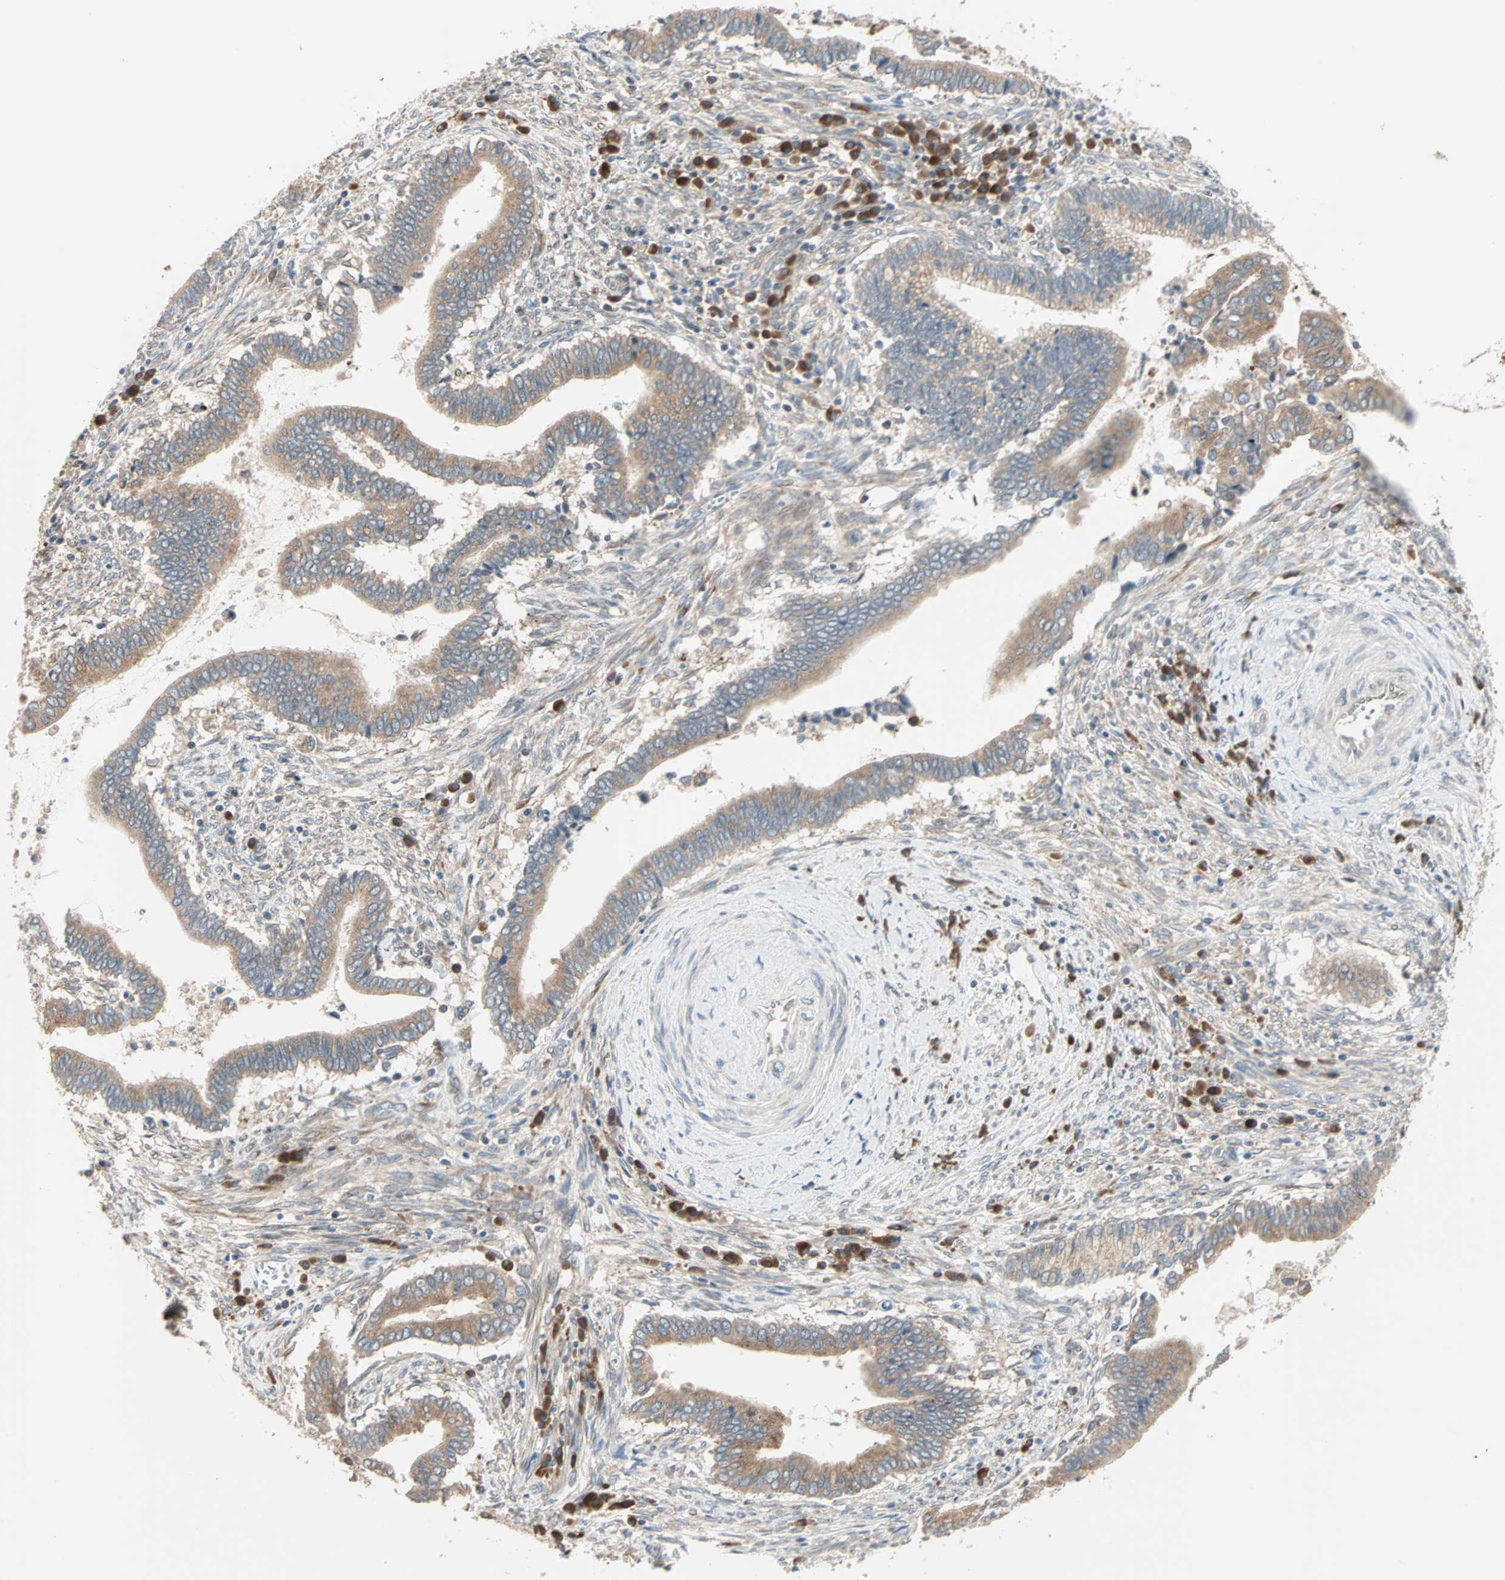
{"staining": {"intensity": "moderate", "quantity": ">75%", "location": "cytoplasmic/membranous"}, "tissue": "cervical cancer", "cell_type": "Tumor cells", "image_type": "cancer", "snomed": [{"axis": "morphology", "description": "Adenocarcinoma, NOS"}, {"axis": "topography", "description": "Cervix"}], "caption": "High-magnification brightfield microscopy of cervical cancer stained with DAB (brown) and counterstained with hematoxylin (blue). tumor cells exhibit moderate cytoplasmic/membranous positivity is identified in approximately>75% of cells.", "gene": "SAR1A", "patient": {"sex": "female", "age": 44}}